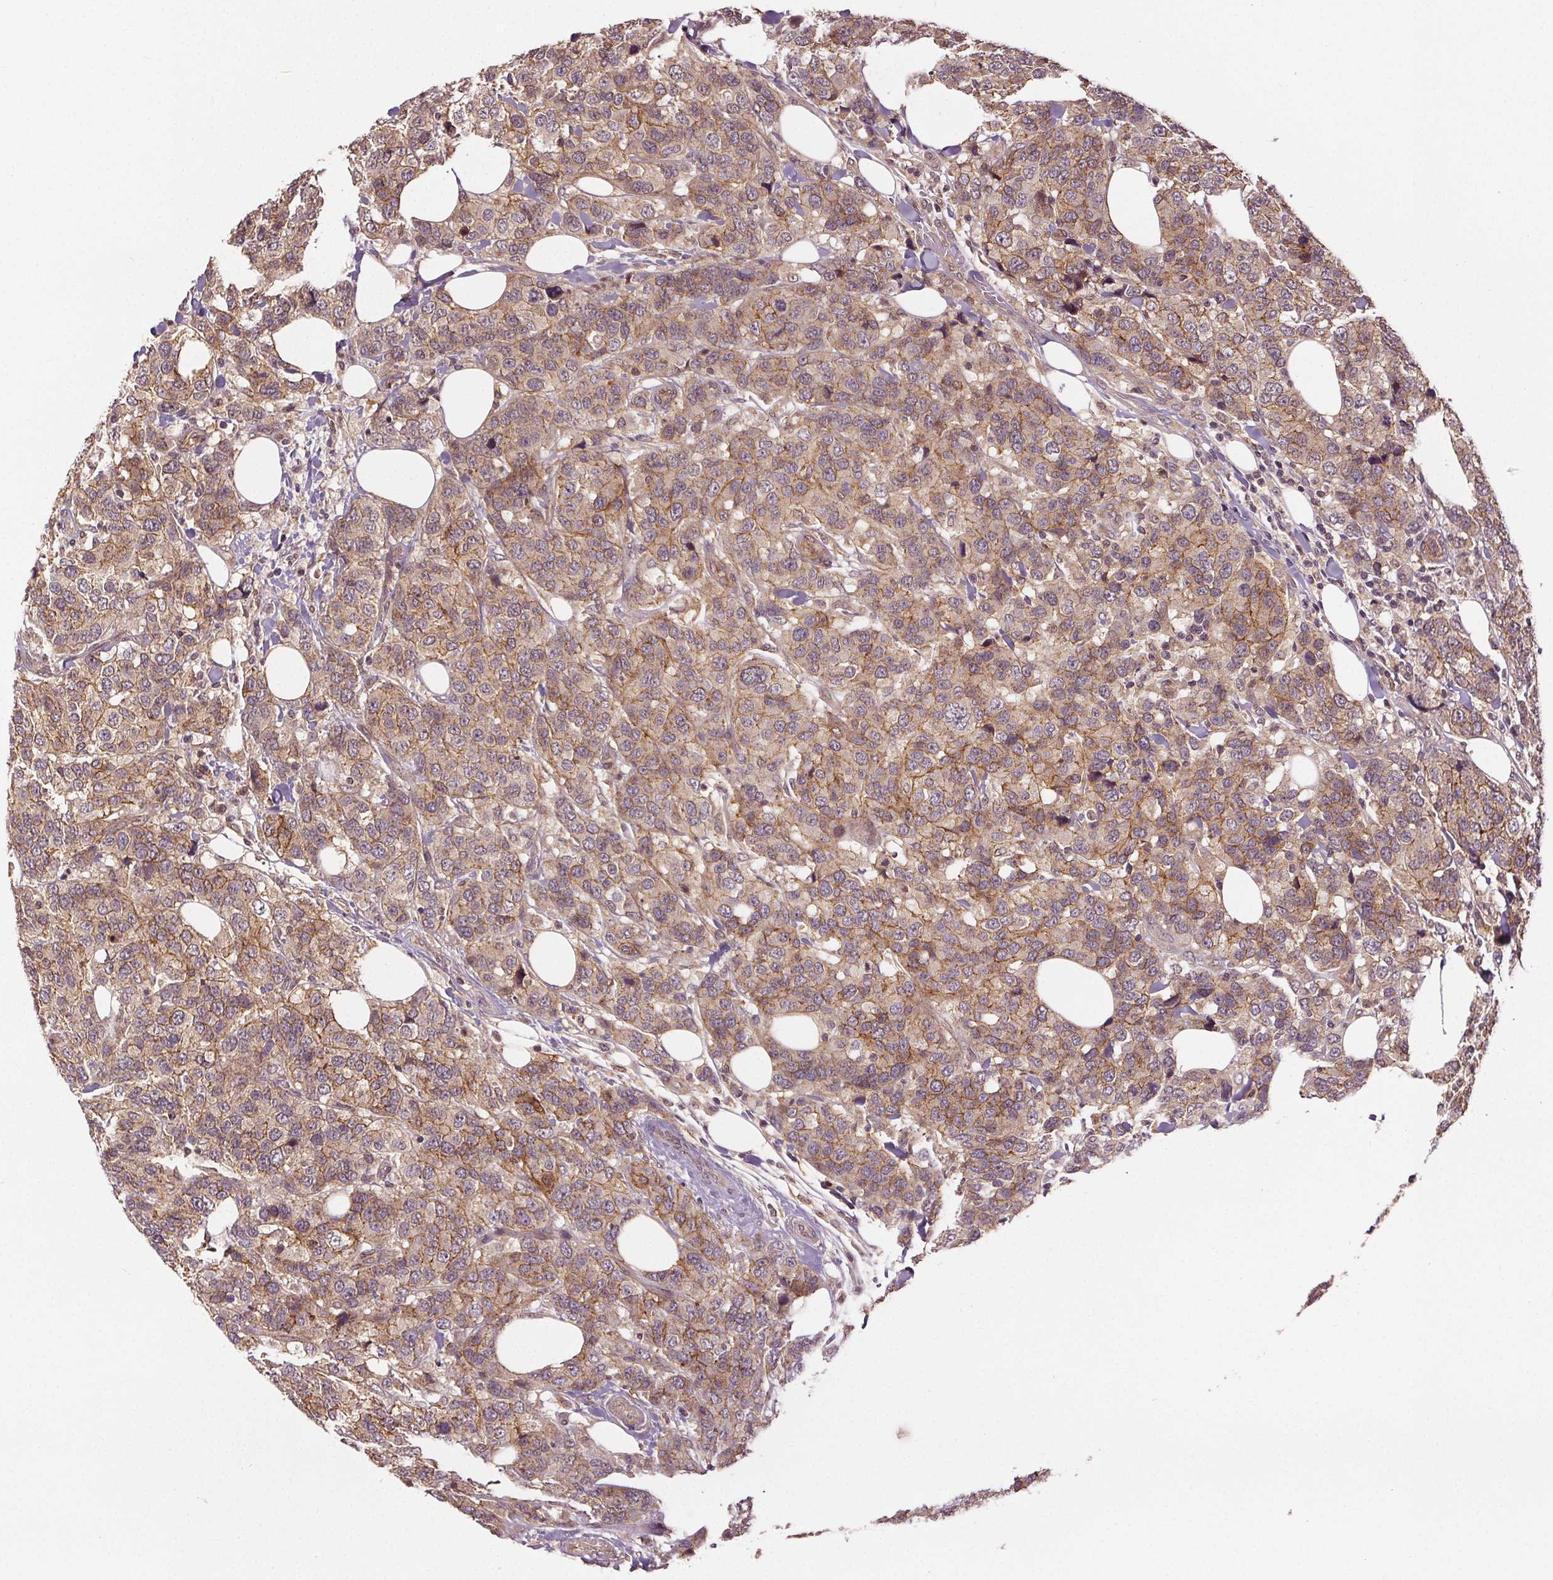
{"staining": {"intensity": "moderate", "quantity": ">75%", "location": "cytoplasmic/membranous"}, "tissue": "breast cancer", "cell_type": "Tumor cells", "image_type": "cancer", "snomed": [{"axis": "morphology", "description": "Lobular carcinoma"}, {"axis": "topography", "description": "Breast"}], "caption": "Moderate cytoplasmic/membranous protein staining is appreciated in approximately >75% of tumor cells in breast cancer (lobular carcinoma).", "gene": "EPHB3", "patient": {"sex": "female", "age": 59}}